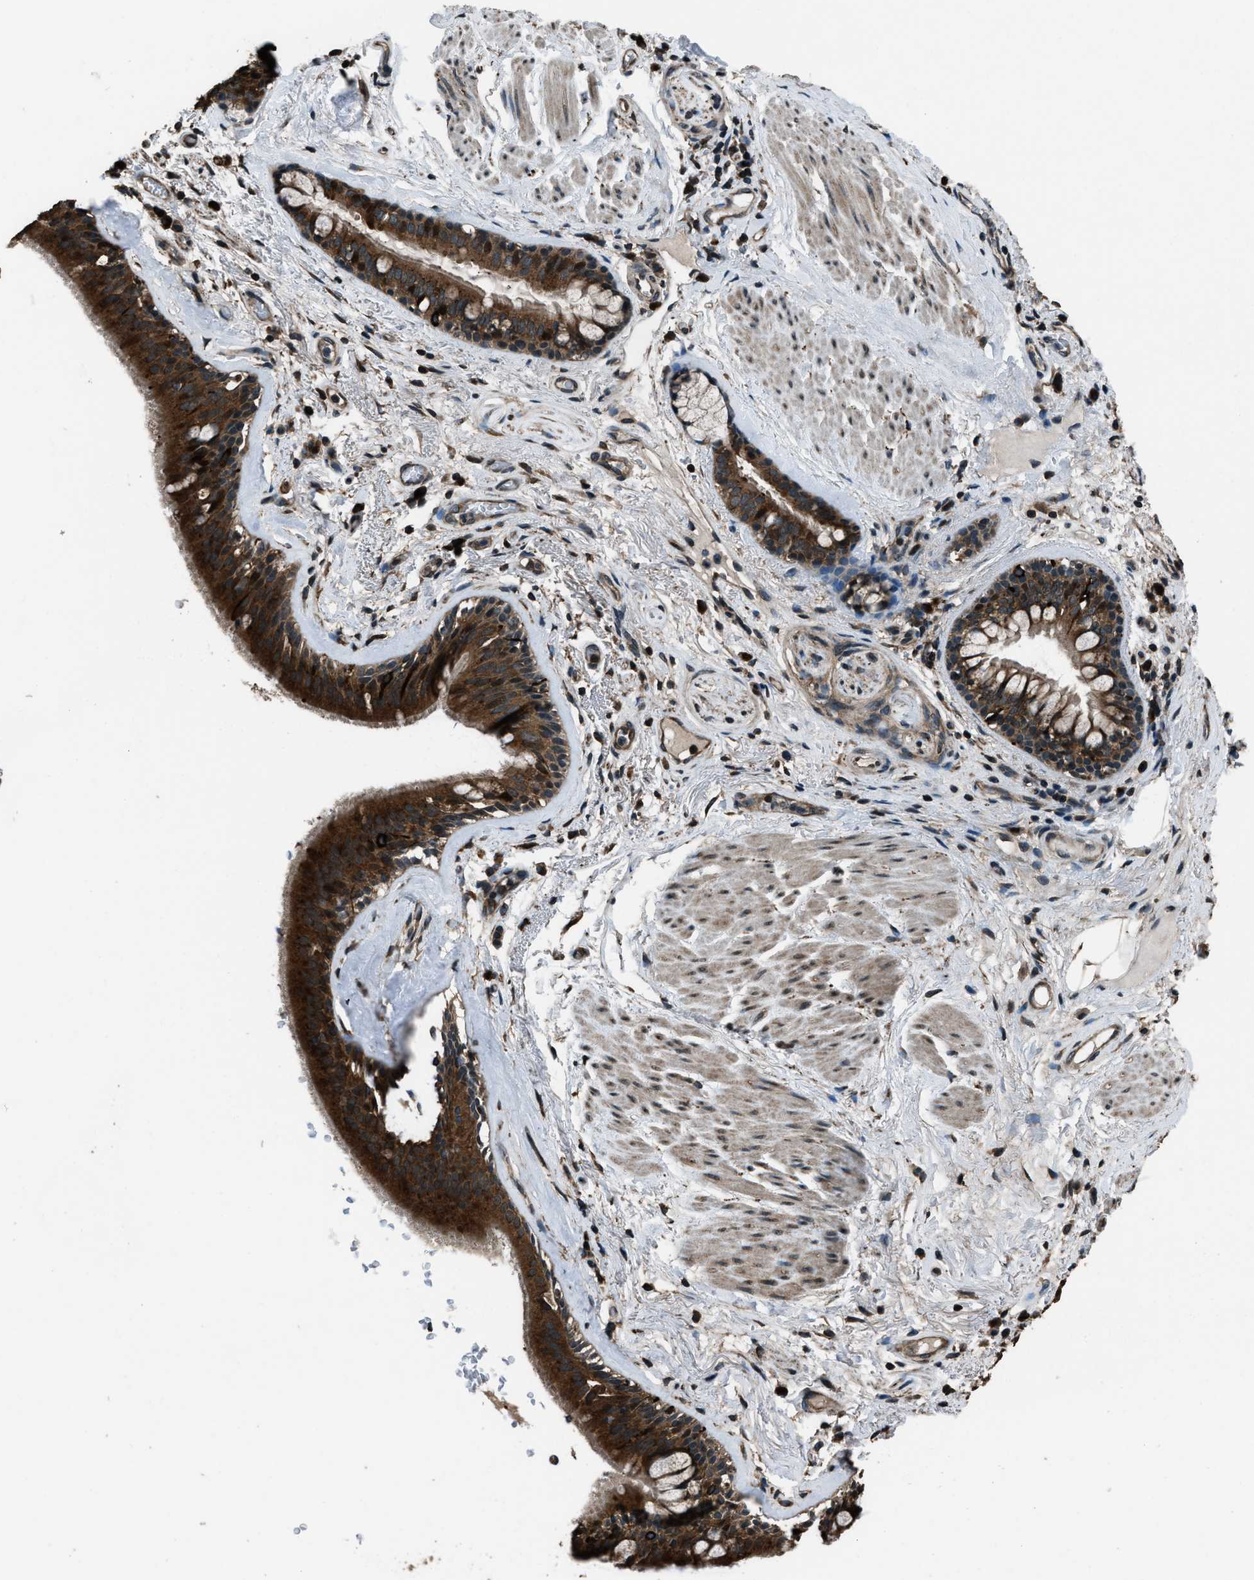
{"staining": {"intensity": "strong", "quantity": ">75%", "location": "cytoplasmic/membranous,nuclear"}, "tissue": "bronchus", "cell_type": "Respiratory epithelial cells", "image_type": "normal", "snomed": [{"axis": "morphology", "description": "Normal tissue, NOS"}, {"axis": "topography", "description": "Cartilage tissue"}], "caption": "This is a histology image of immunohistochemistry (IHC) staining of unremarkable bronchus, which shows strong positivity in the cytoplasmic/membranous,nuclear of respiratory epithelial cells.", "gene": "TRIM4", "patient": {"sex": "female", "age": 63}}